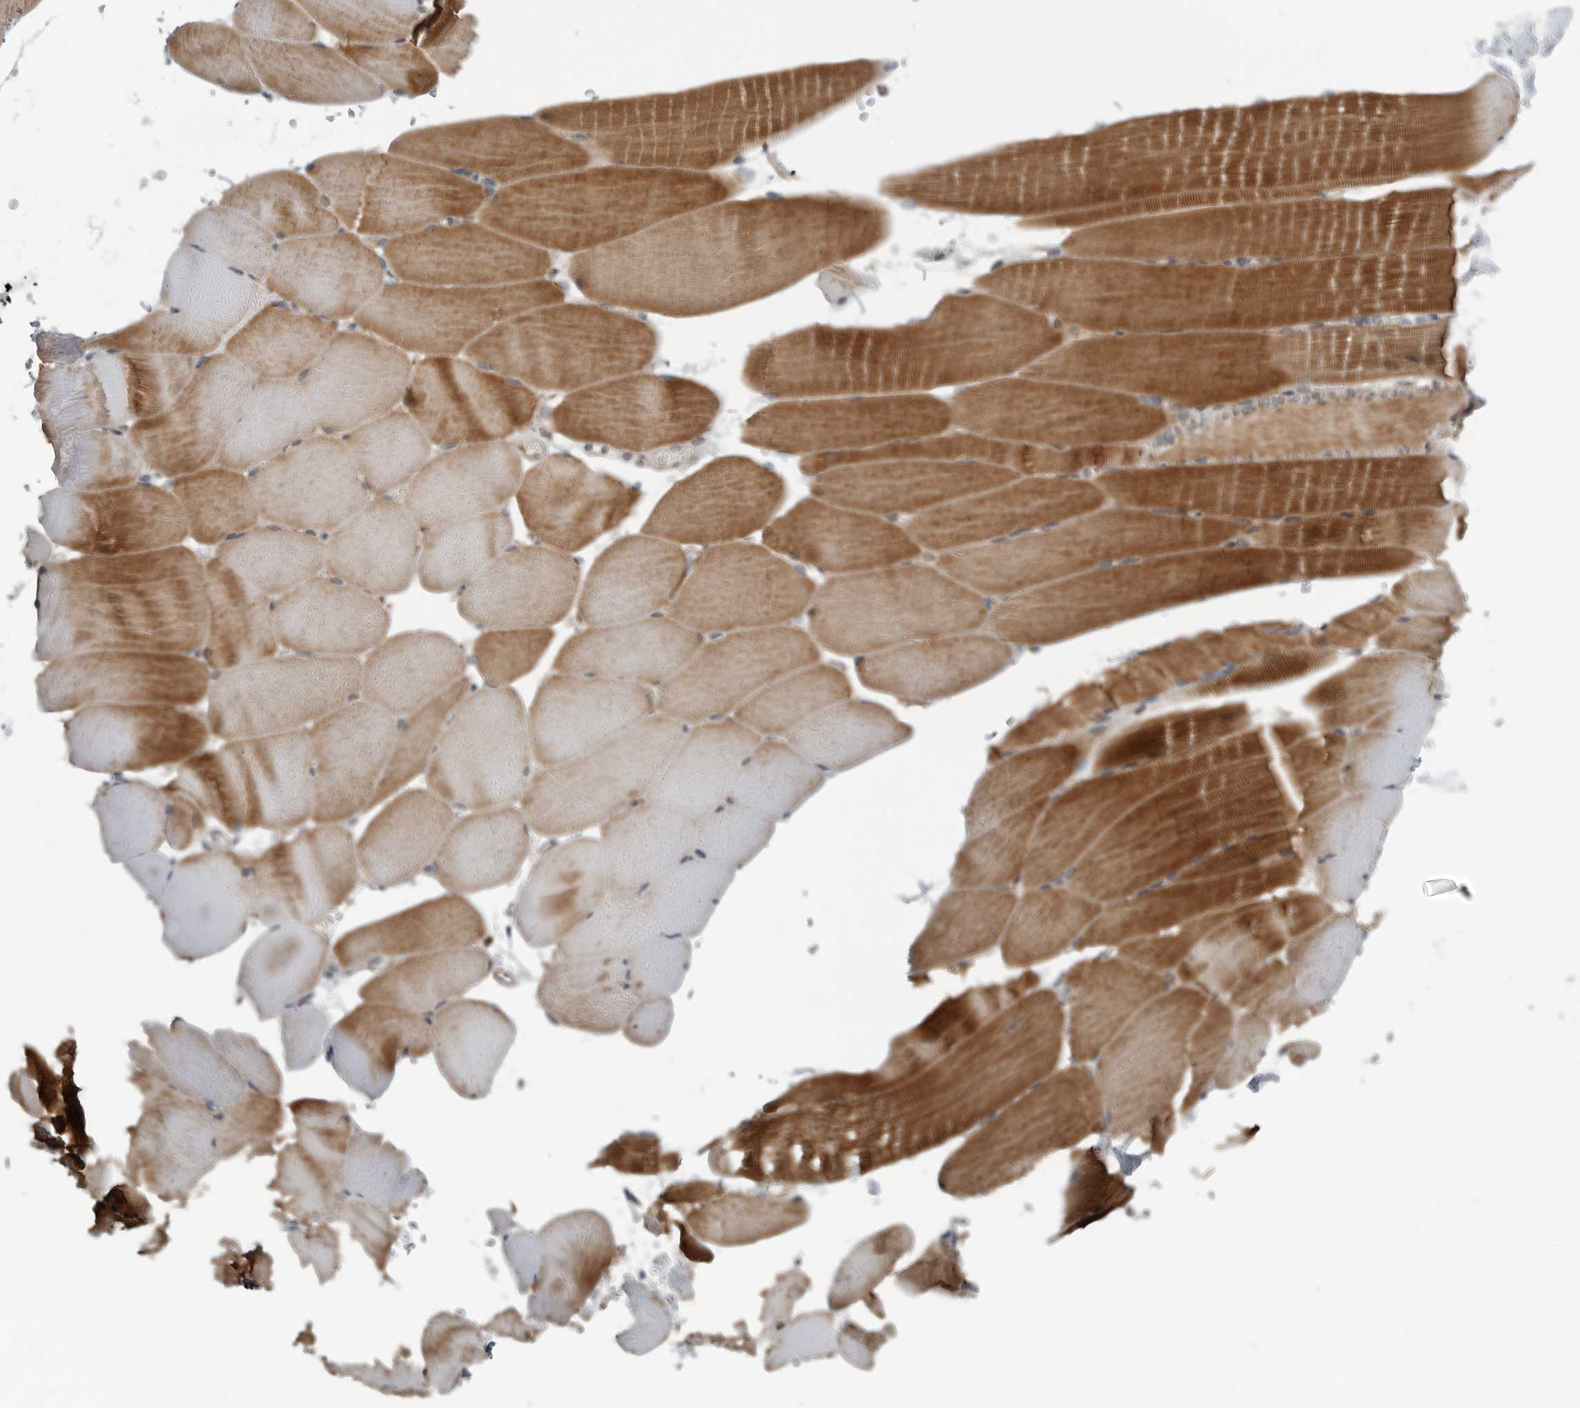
{"staining": {"intensity": "moderate", "quantity": "25%-75%", "location": "cytoplasmic/membranous"}, "tissue": "skeletal muscle", "cell_type": "Myocytes", "image_type": "normal", "snomed": [{"axis": "morphology", "description": "Normal tissue, NOS"}, {"axis": "topography", "description": "Skeletal muscle"}, {"axis": "topography", "description": "Parathyroid gland"}], "caption": "Immunohistochemical staining of benign human skeletal muscle demonstrates medium levels of moderate cytoplasmic/membranous expression in approximately 25%-75% of myocytes. (Stains: DAB (3,3'-diaminobenzidine) in brown, nuclei in blue, Microscopy: brightfield microscopy at high magnification).", "gene": "FAAP100", "patient": {"sex": "female", "age": 37}}